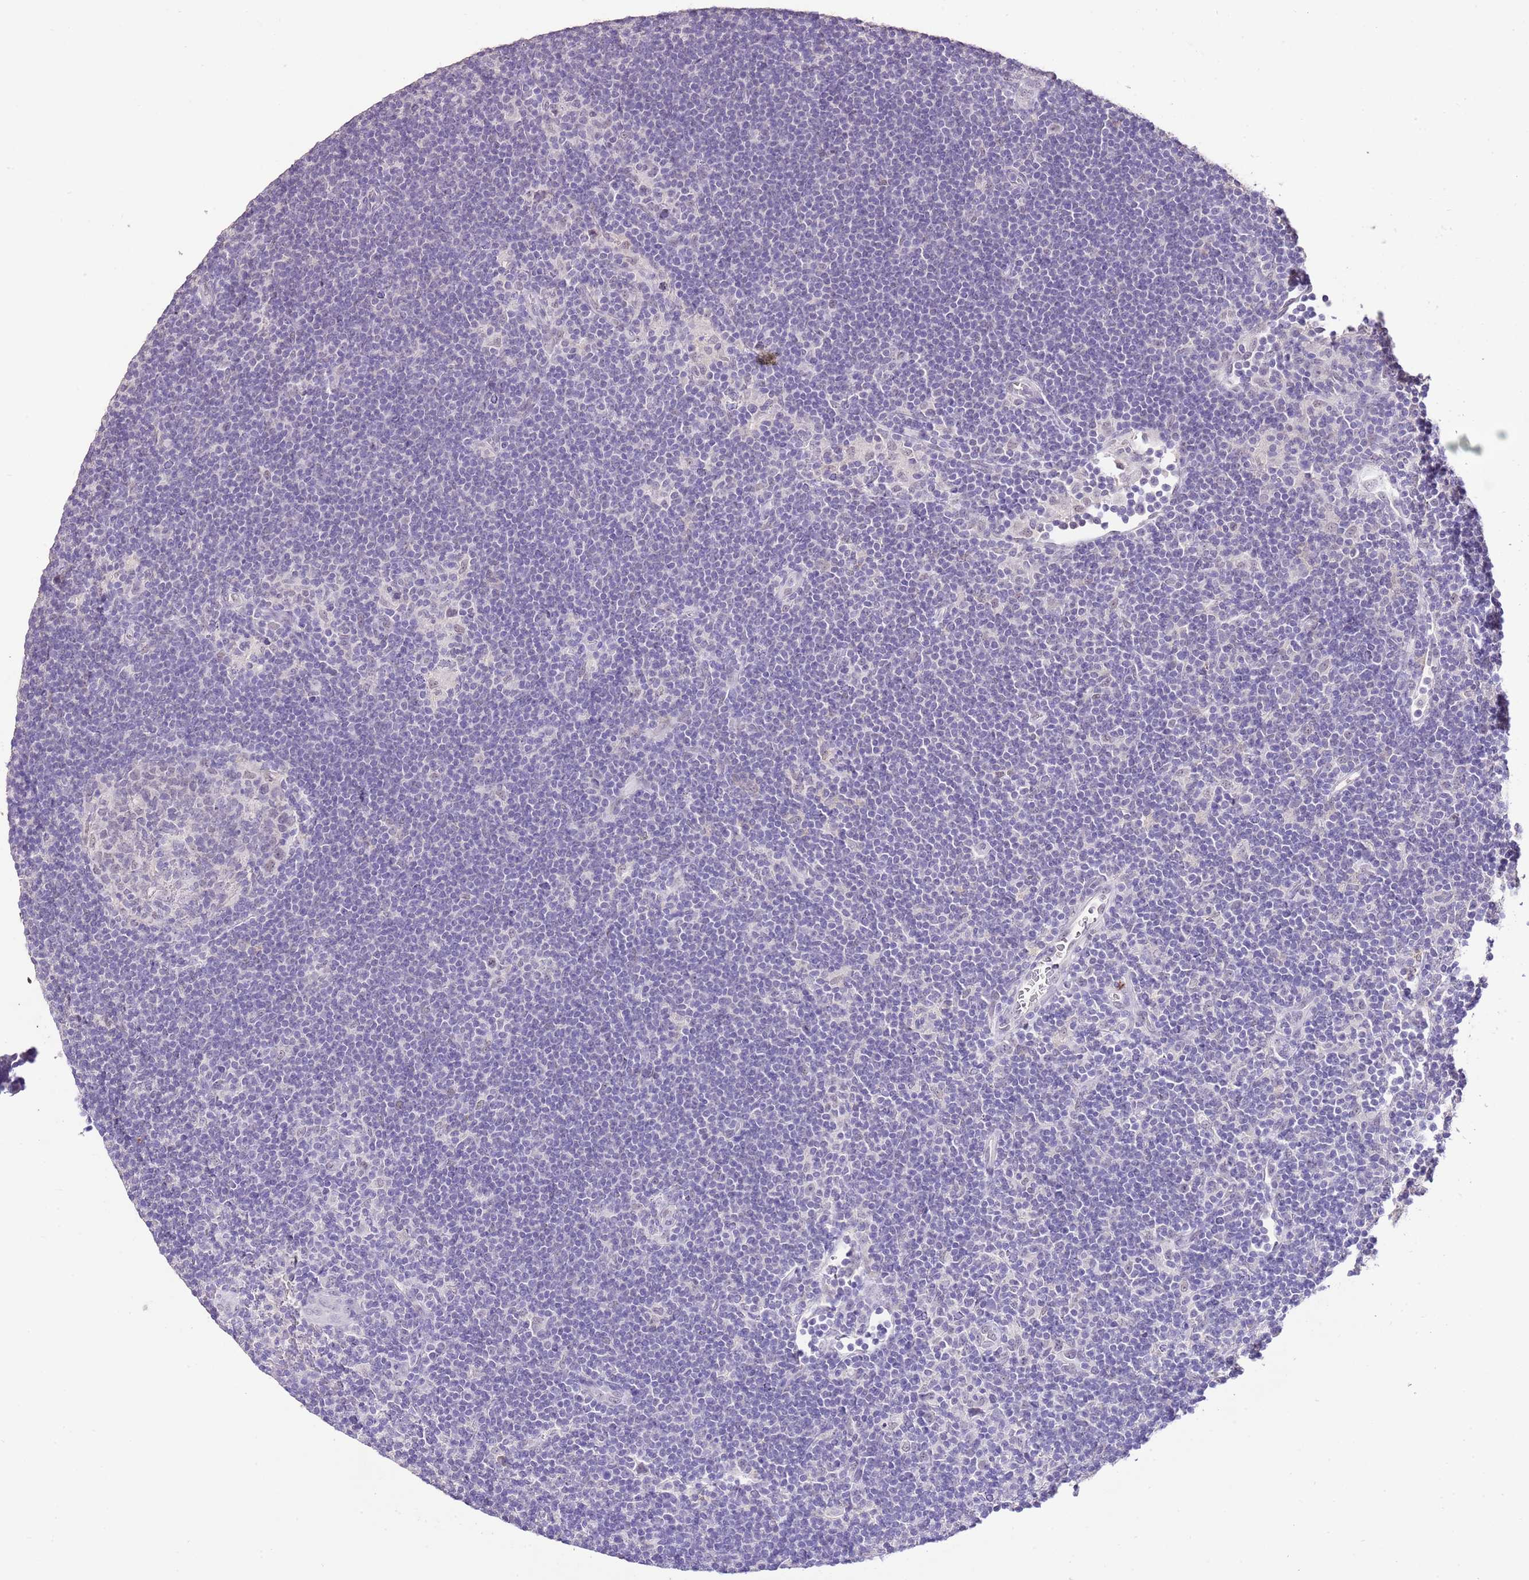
{"staining": {"intensity": "weak", "quantity": "25%-75%", "location": "nuclear"}, "tissue": "lymphoma", "cell_type": "Tumor cells", "image_type": "cancer", "snomed": [{"axis": "morphology", "description": "Hodgkin's disease, NOS"}, {"axis": "topography", "description": "Lymph node"}], "caption": "High-magnification brightfield microscopy of lymphoma stained with DAB (3,3'-diaminobenzidine) (brown) and counterstained with hematoxylin (blue). tumor cells exhibit weak nuclear positivity is seen in about25%-75% of cells.", "gene": "IZUMO4", "patient": {"sex": "female", "age": 57}}